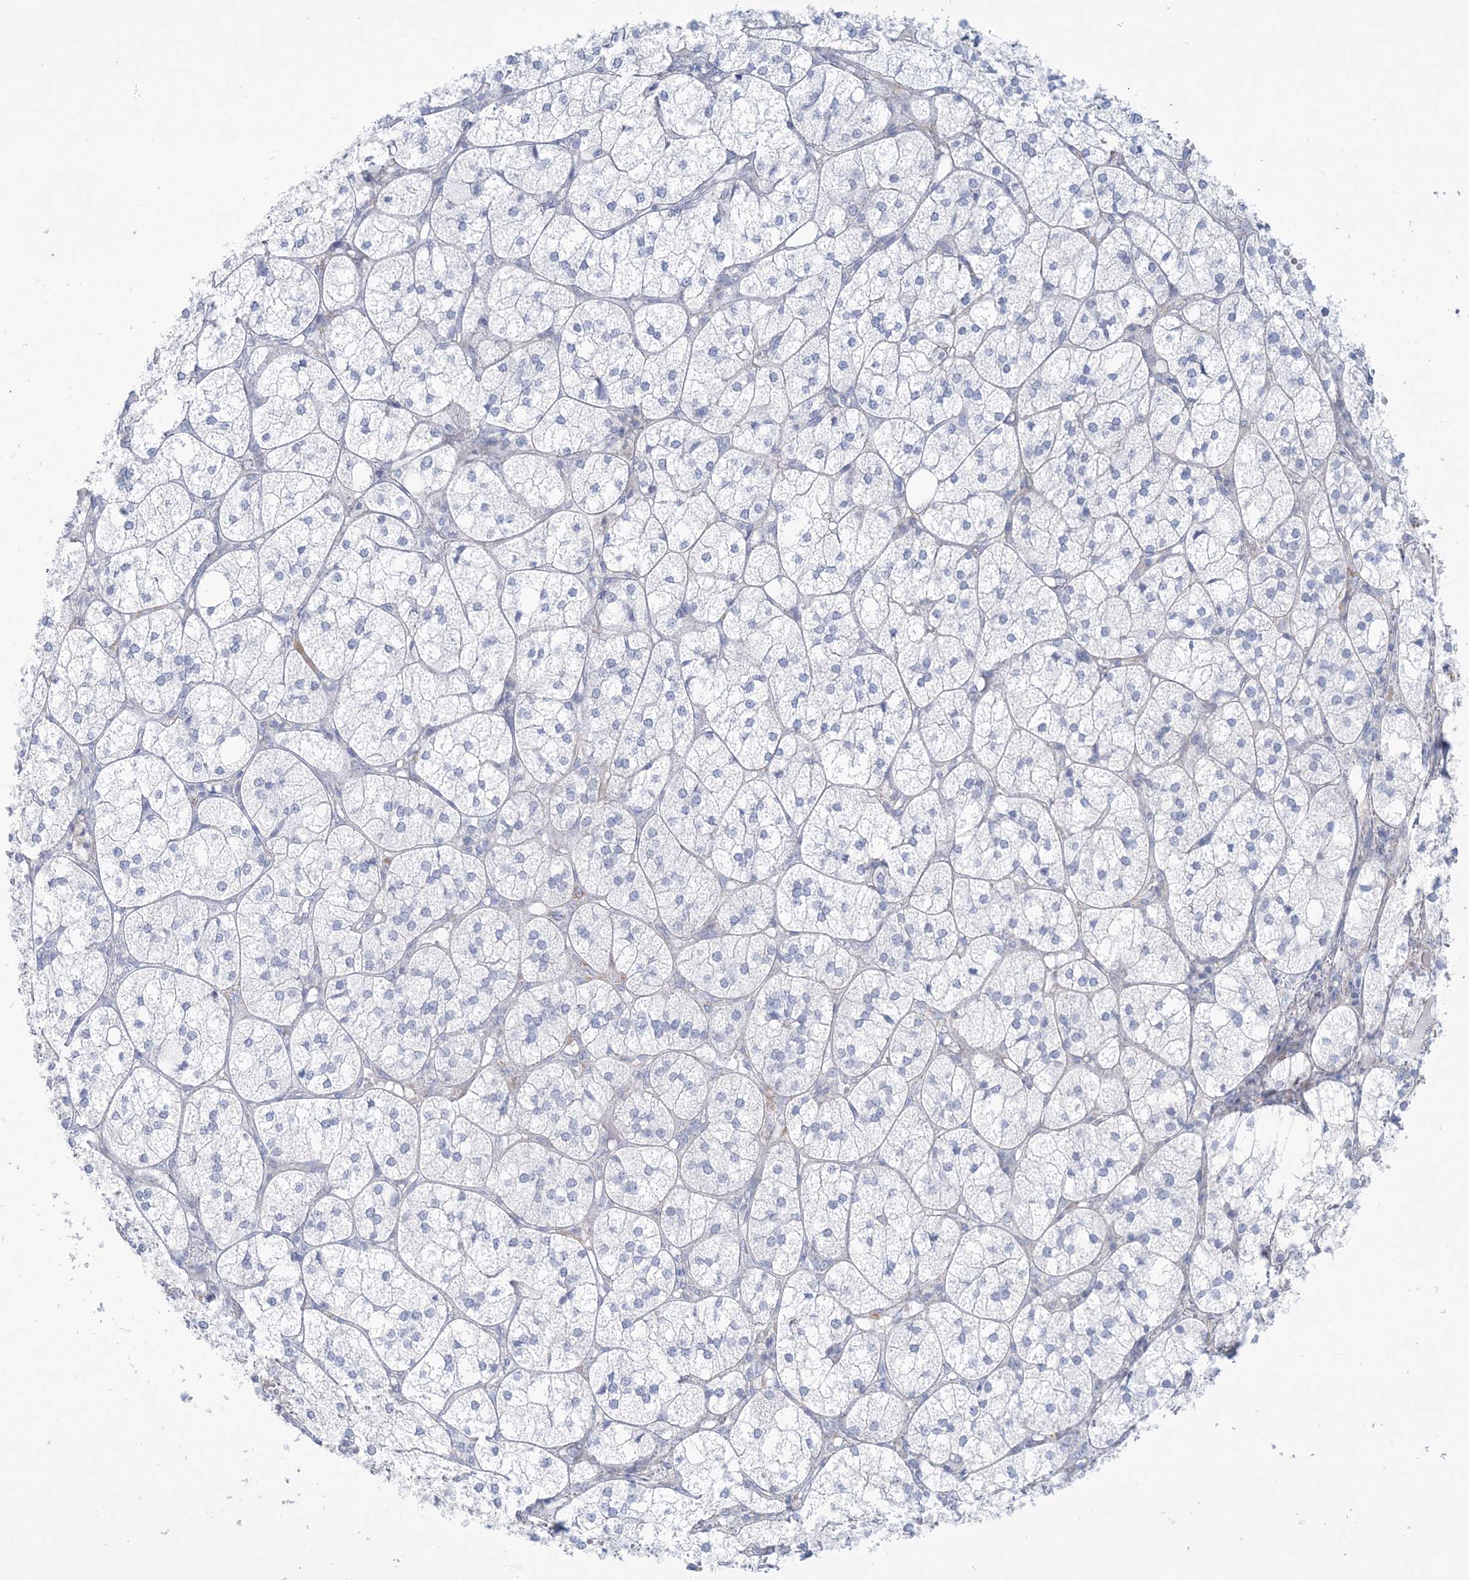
{"staining": {"intensity": "negative", "quantity": "none", "location": "none"}, "tissue": "adrenal gland", "cell_type": "Glandular cells", "image_type": "normal", "snomed": [{"axis": "morphology", "description": "Normal tissue, NOS"}, {"axis": "topography", "description": "Adrenal gland"}], "caption": "Immunohistochemistry of unremarkable adrenal gland exhibits no expression in glandular cells. The staining is performed using DAB brown chromogen with nuclei counter-stained in using hematoxylin.", "gene": "AGXT", "patient": {"sex": "female", "age": 61}}